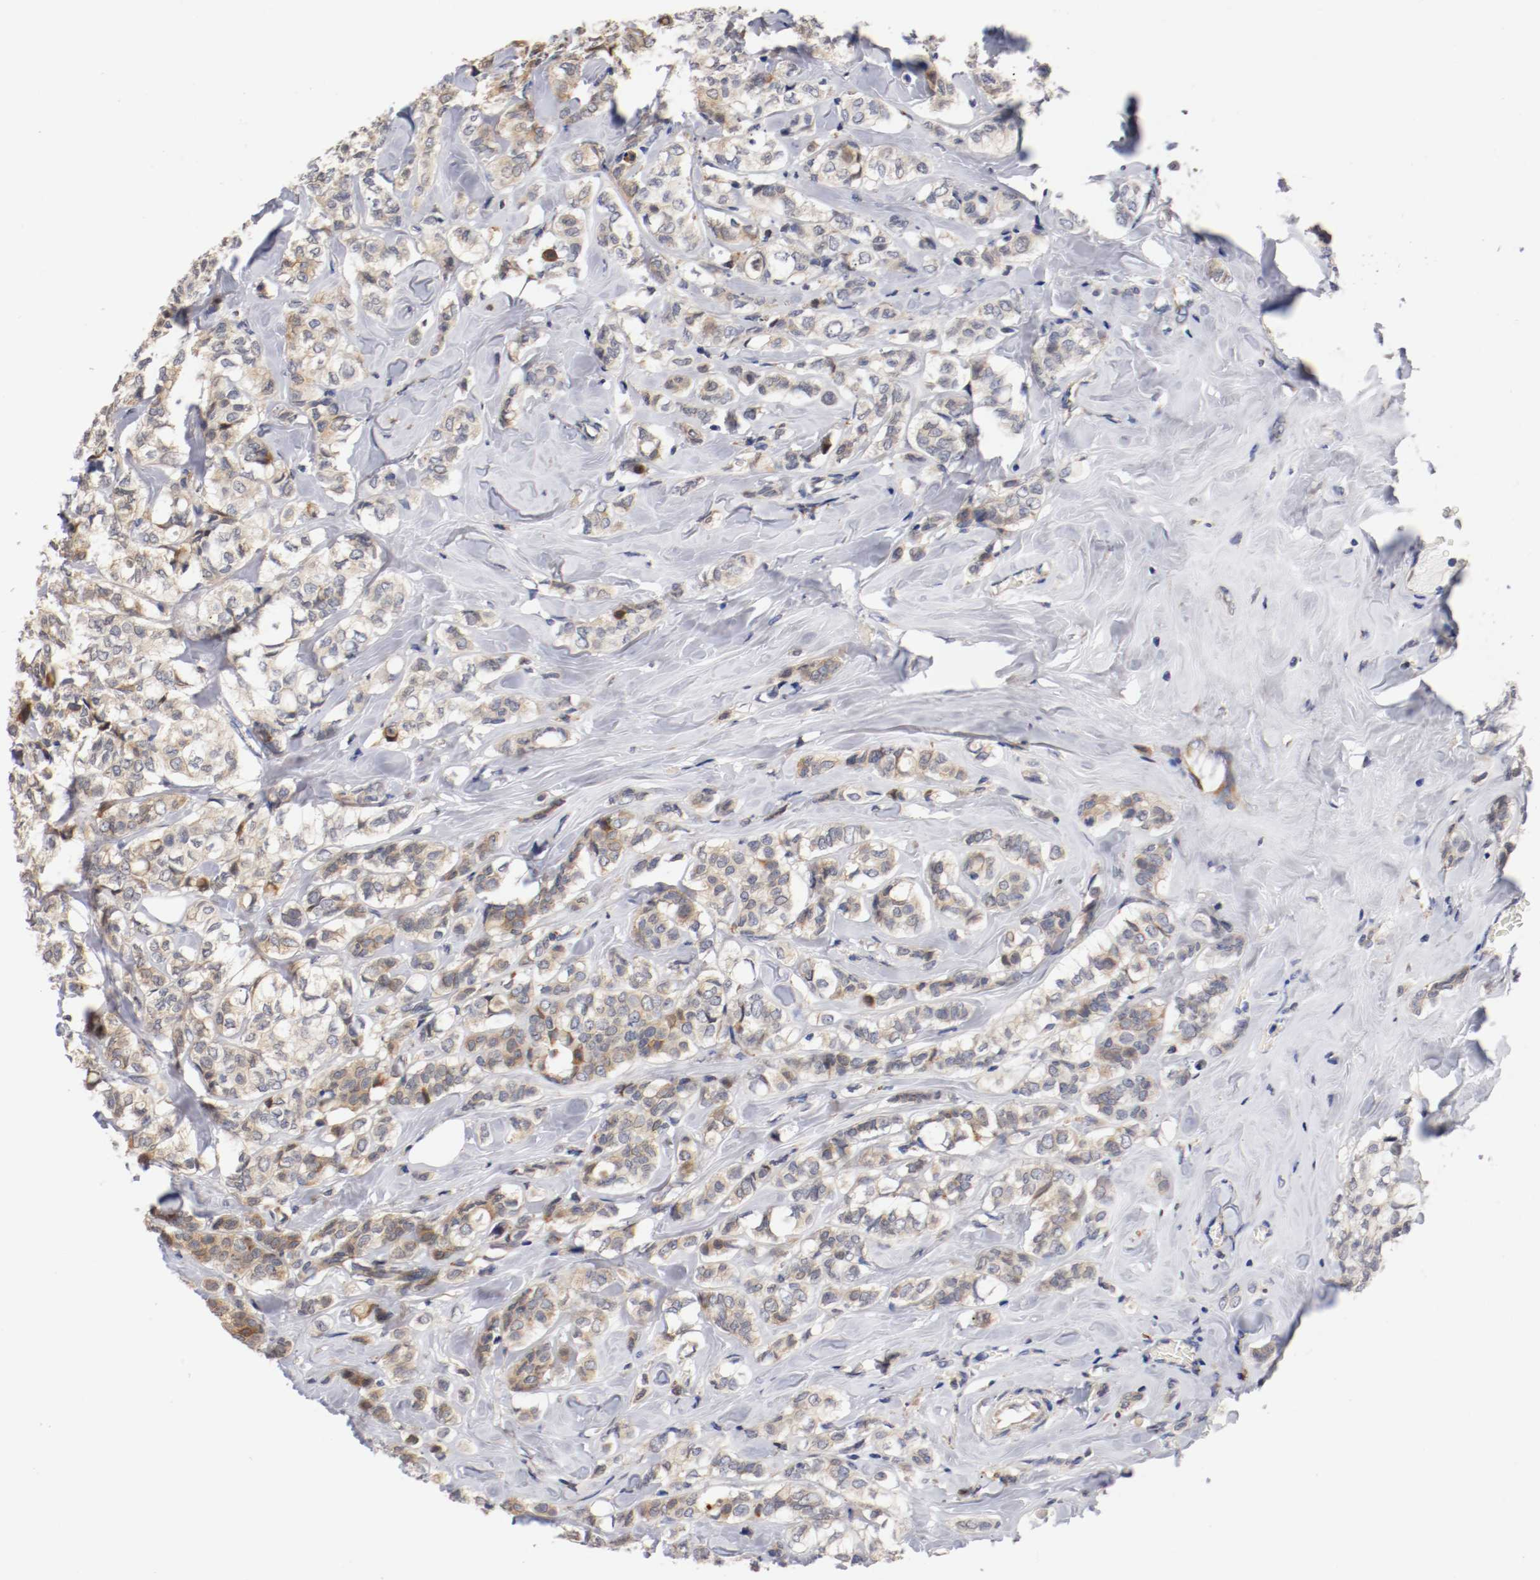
{"staining": {"intensity": "weak", "quantity": ">75%", "location": "cytoplasmic/membranous"}, "tissue": "breast cancer", "cell_type": "Tumor cells", "image_type": "cancer", "snomed": [{"axis": "morphology", "description": "Lobular carcinoma"}, {"axis": "topography", "description": "Breast"}], "caption": "Lobular carcinoma (breast) stained with a brown dye exhibits weak cytoplasmic/membranous positive positivity in approximately >75% of tumor cells.", "gene": "TNFSF13", "patient": {"sex": "female", "age": 60}}